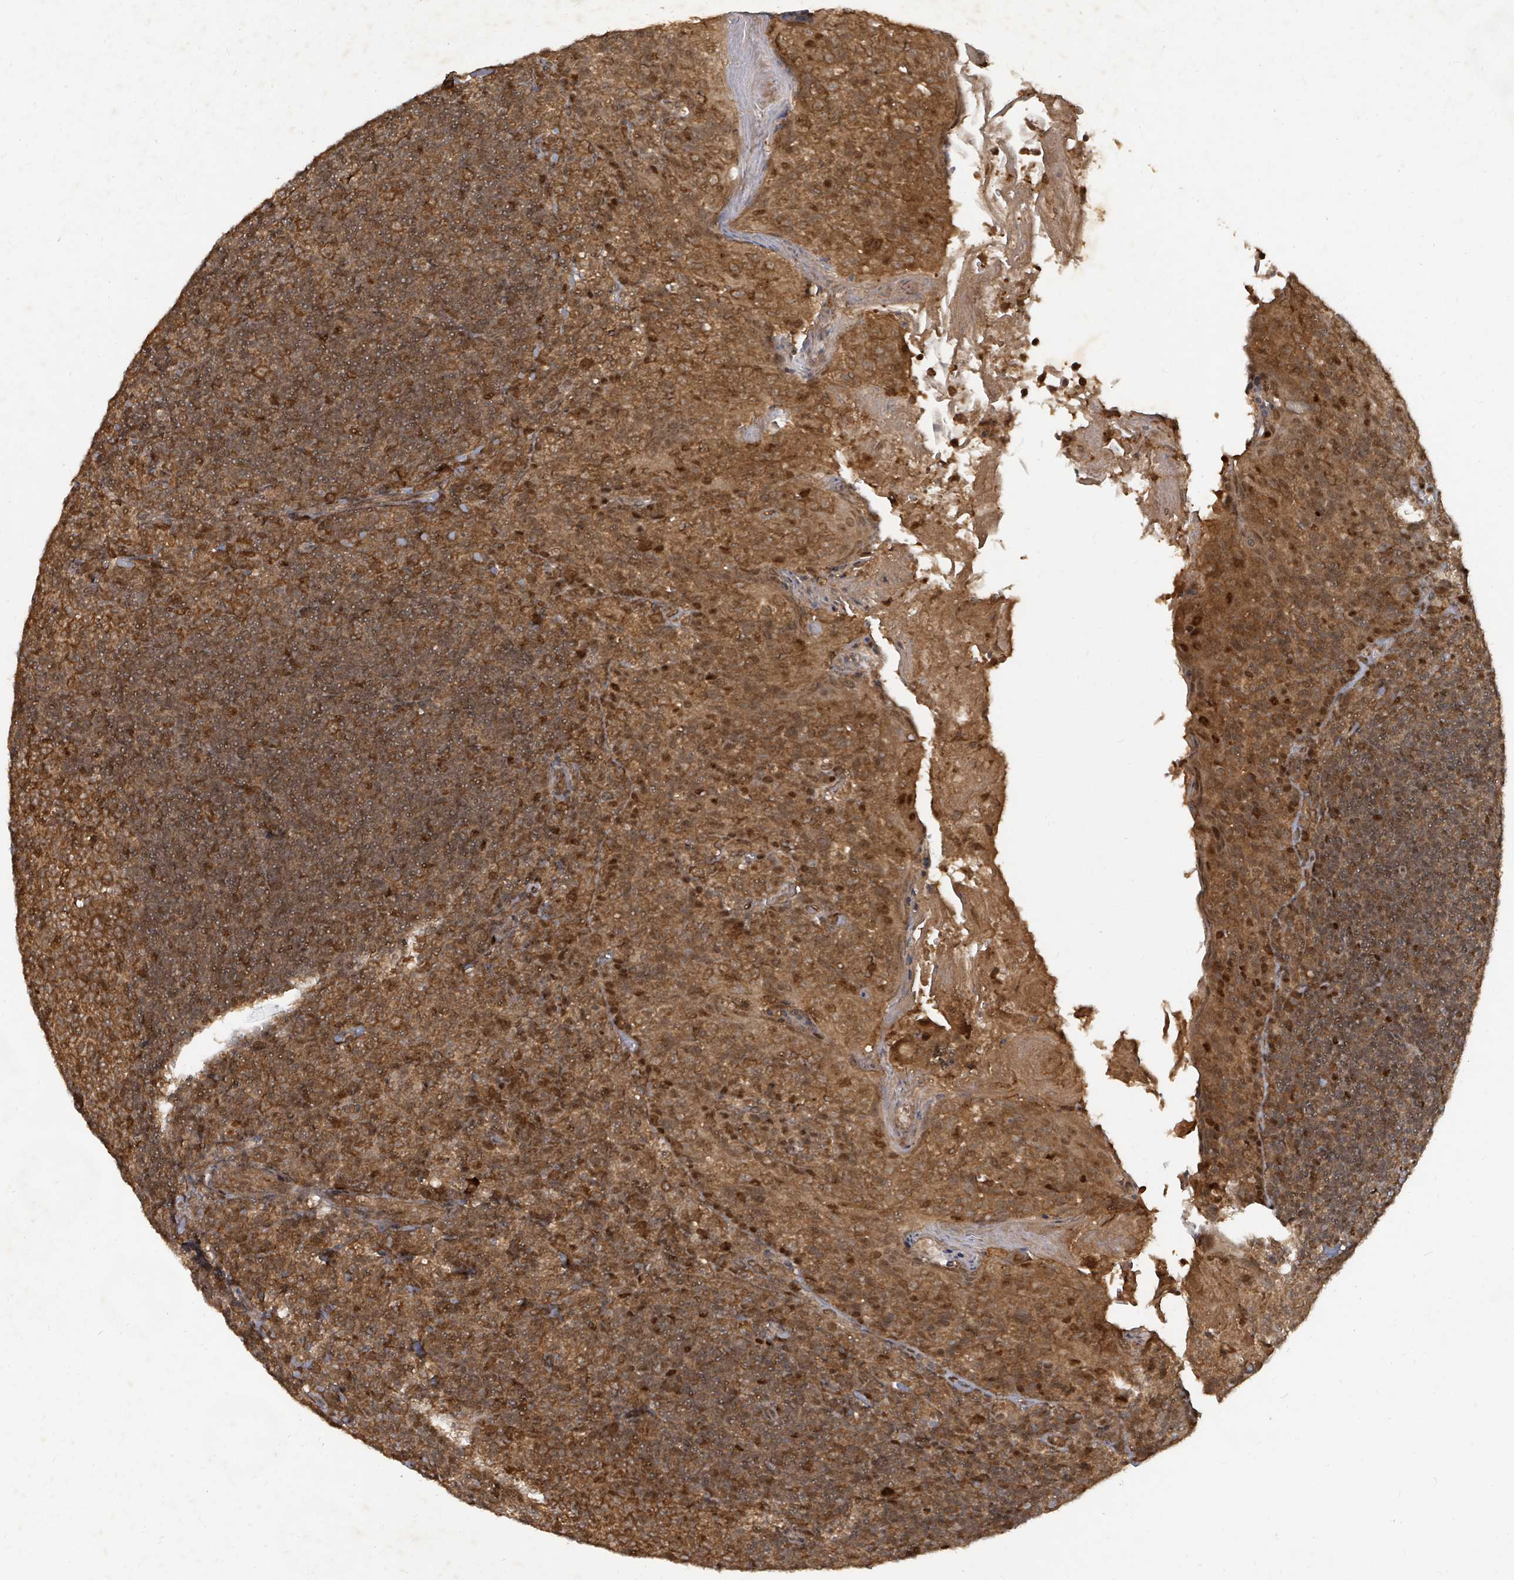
{"staining": {"intensity": "moderate", "quantity": ">75%", "location": "cytoplasmic/membranous,nuclear"}, "tissue": "tonsil", "cell_type": "Germinal center cells", "image_type": "normal", "snomed": [{"axis": "morphology", "description": "Normal tissue, NOS"}, {"axis": "topography", "description": "Tonsil"}], "caption": "This micrograph shows unremarkable tonsil stained with immunohistochemistry to label a protein in brown. The cytoplasmic/membranous,nuclear of germinal center cells show moderate positivity for the protein. Nuclei are counter-stained blue.", "gene": "KDM4E", "patient": {"sex": "female", "age": 10}}